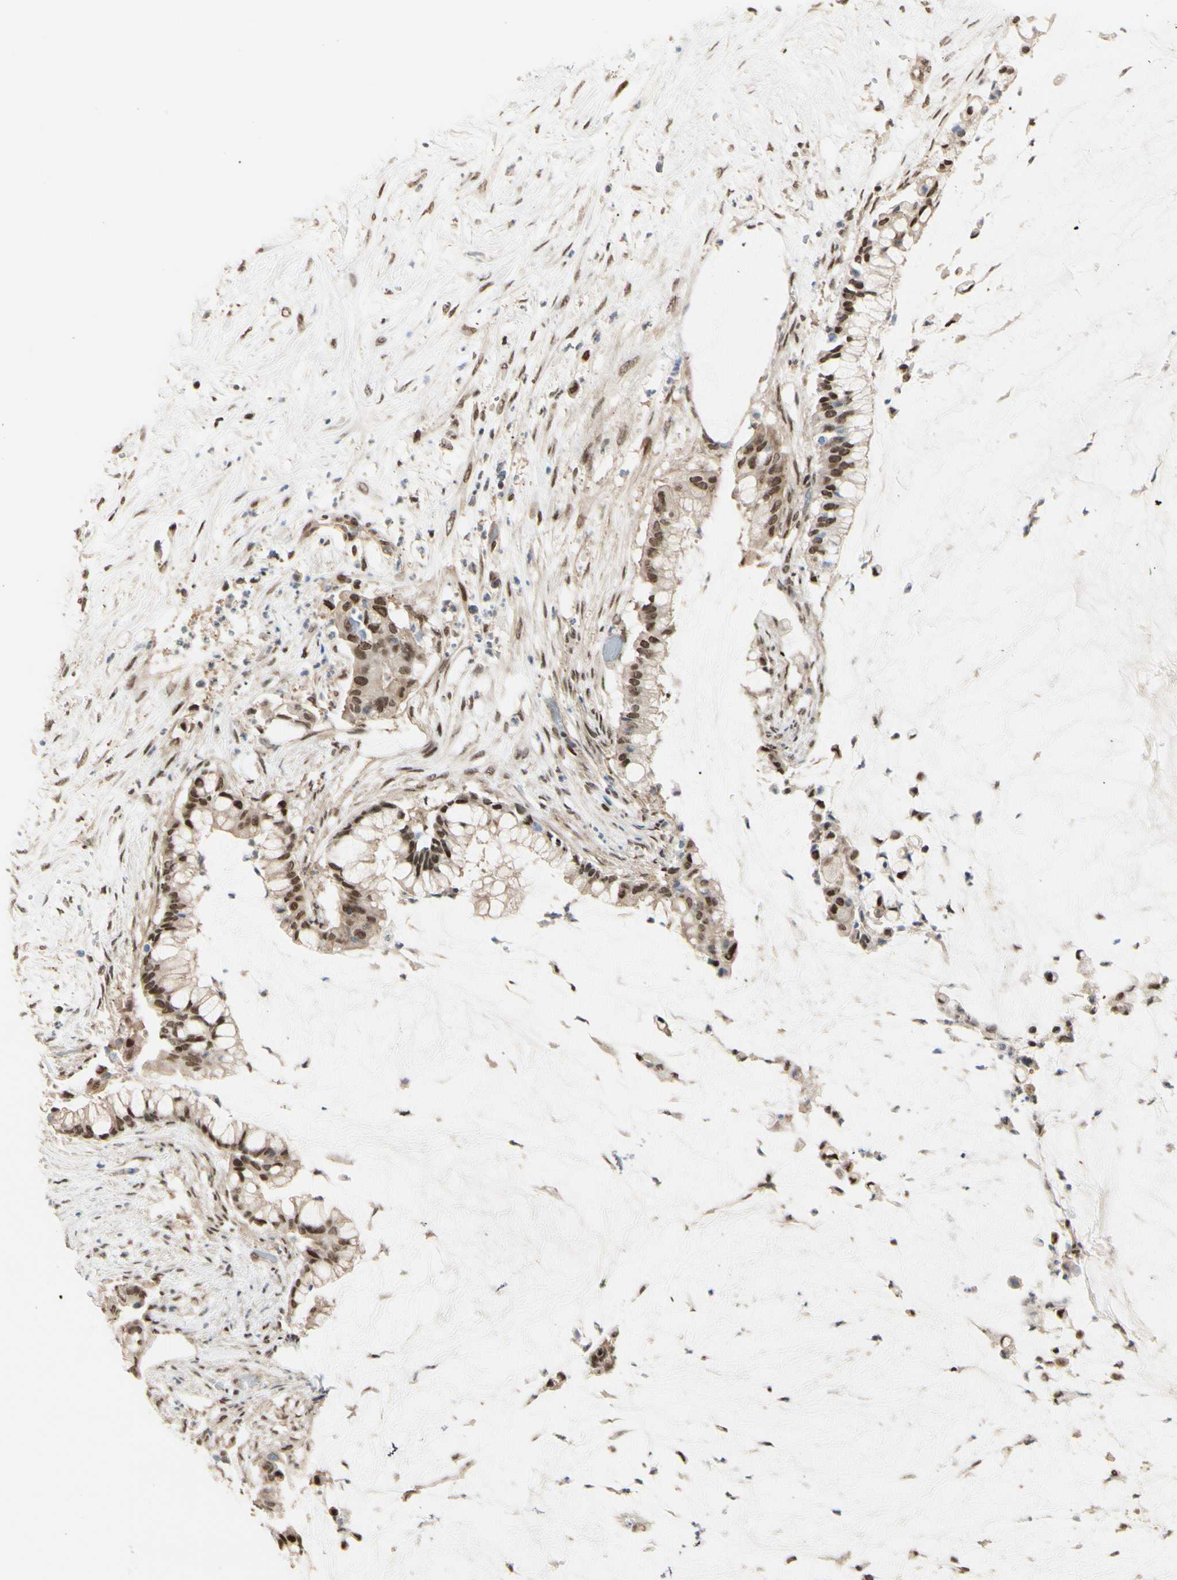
{"staining": {"intensity": "moderate", "quantity": ">75%", "location": "nuclear"}, "tissue": "pancreatic cancer", "cell_type": "Tumor cells", "image_type": "cancer", "snomed": [{"axis": "morphology", "description": "Adenocarcinoma, NOS"}, {"axis": "topography", "description": "Pancreas"}], "caption": "The micrograph reveals a brown stain indicating the presence of a protein in the nuclear of tumor cells in pancreatic cancer (adenocarcinoma).", "gene": "SUFU", "patient": {"sex": "male", "age": 41}}